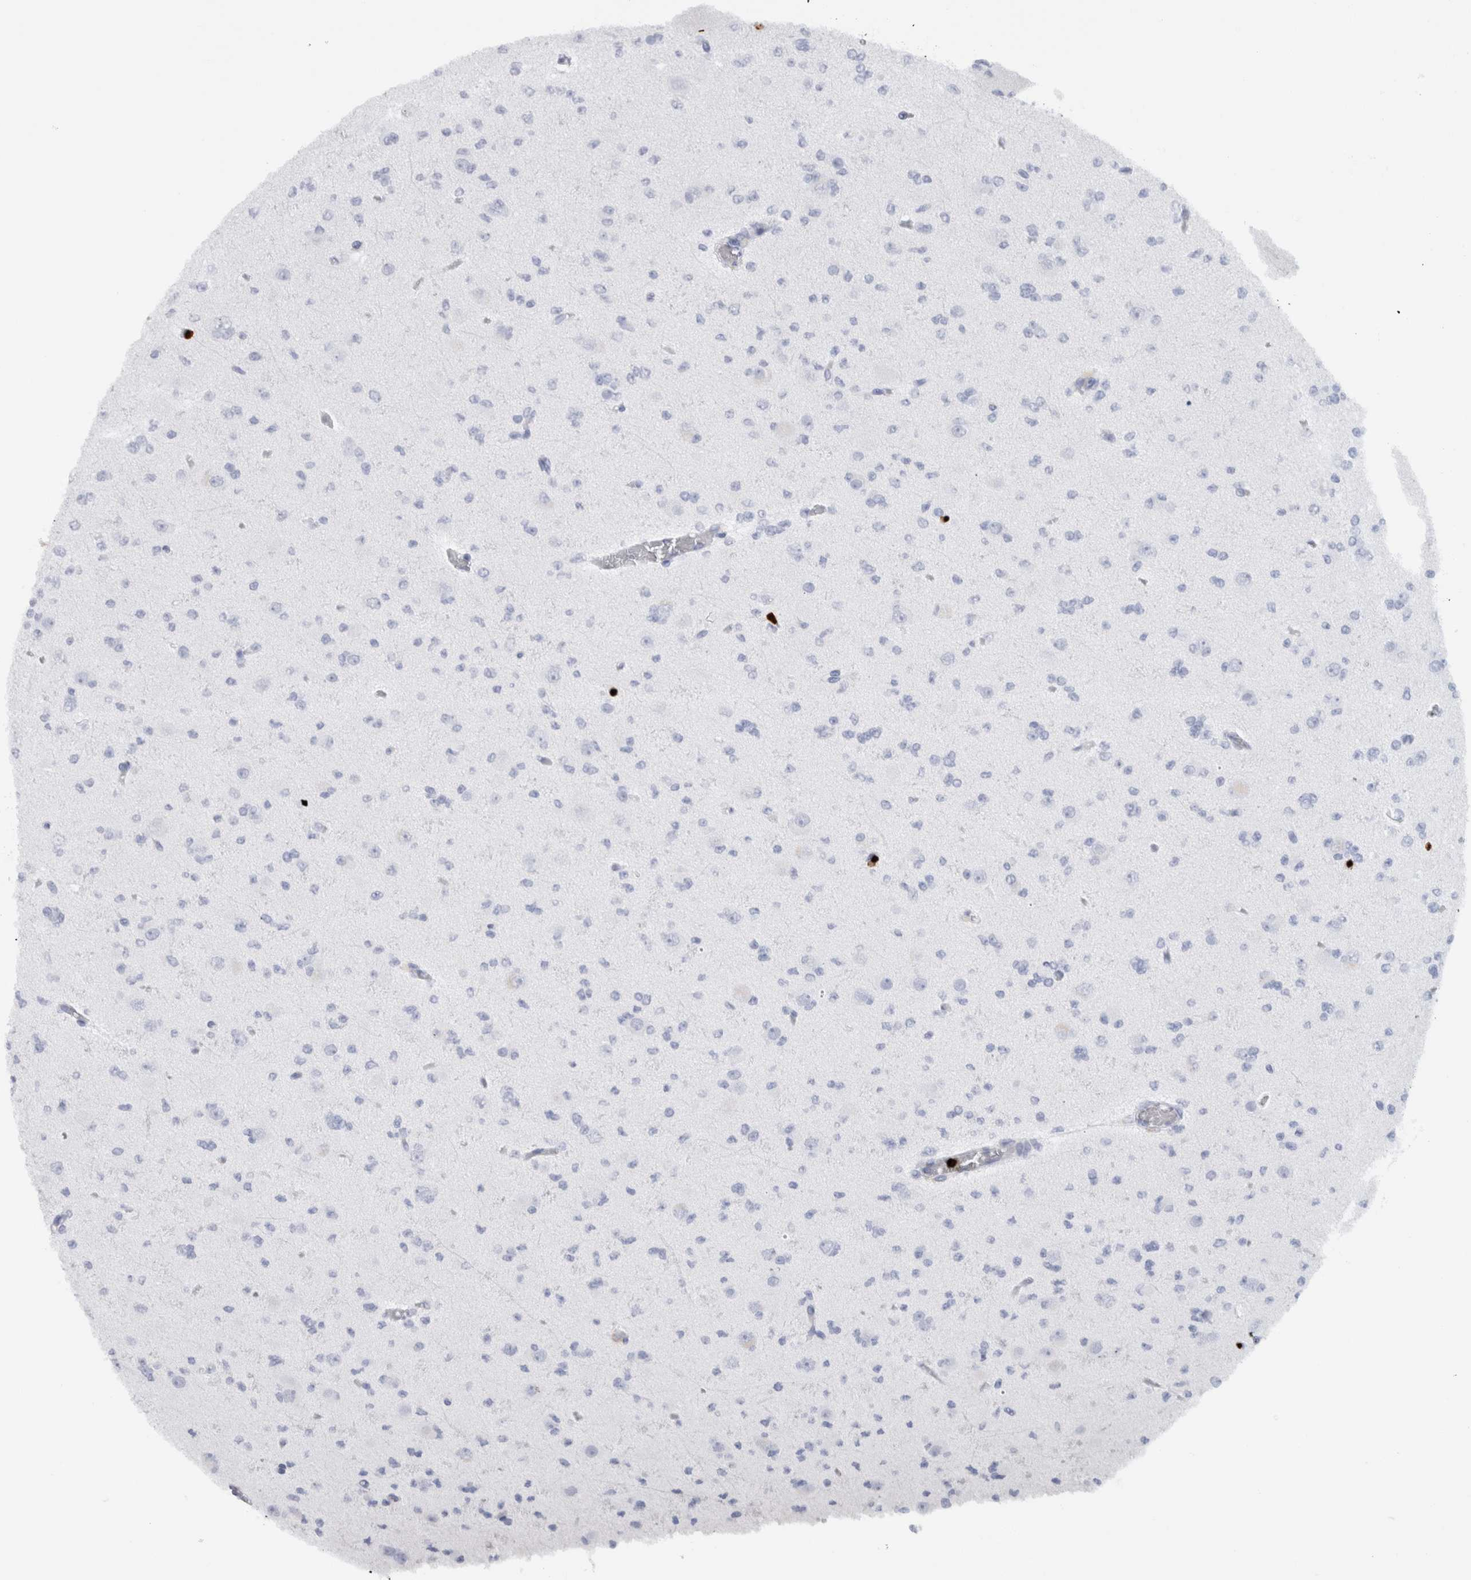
{"staining": {"intensity": "negative", "quantity": "none", "location": "none"}, "tissue": "glioma", "cell_type": "Tumor cells", "image_type": "cancer", "snomed": [{"axis": "morphology", "description": "Glioma, malignant, Low grade"}, {"axis": "topography", "description": "Brain"}], "caption": "A high-resolution photomicrograph shows immunohistochemistry (IHC) staining of malignant low-grade glioma, which displays no significant staining in tumor cells. (DAB immunohistochemistry (IHC) visualized using brightfield microscopy, high magnification).", "gene": "S100A8", "patient": {"sex": "female", "age": 22}}